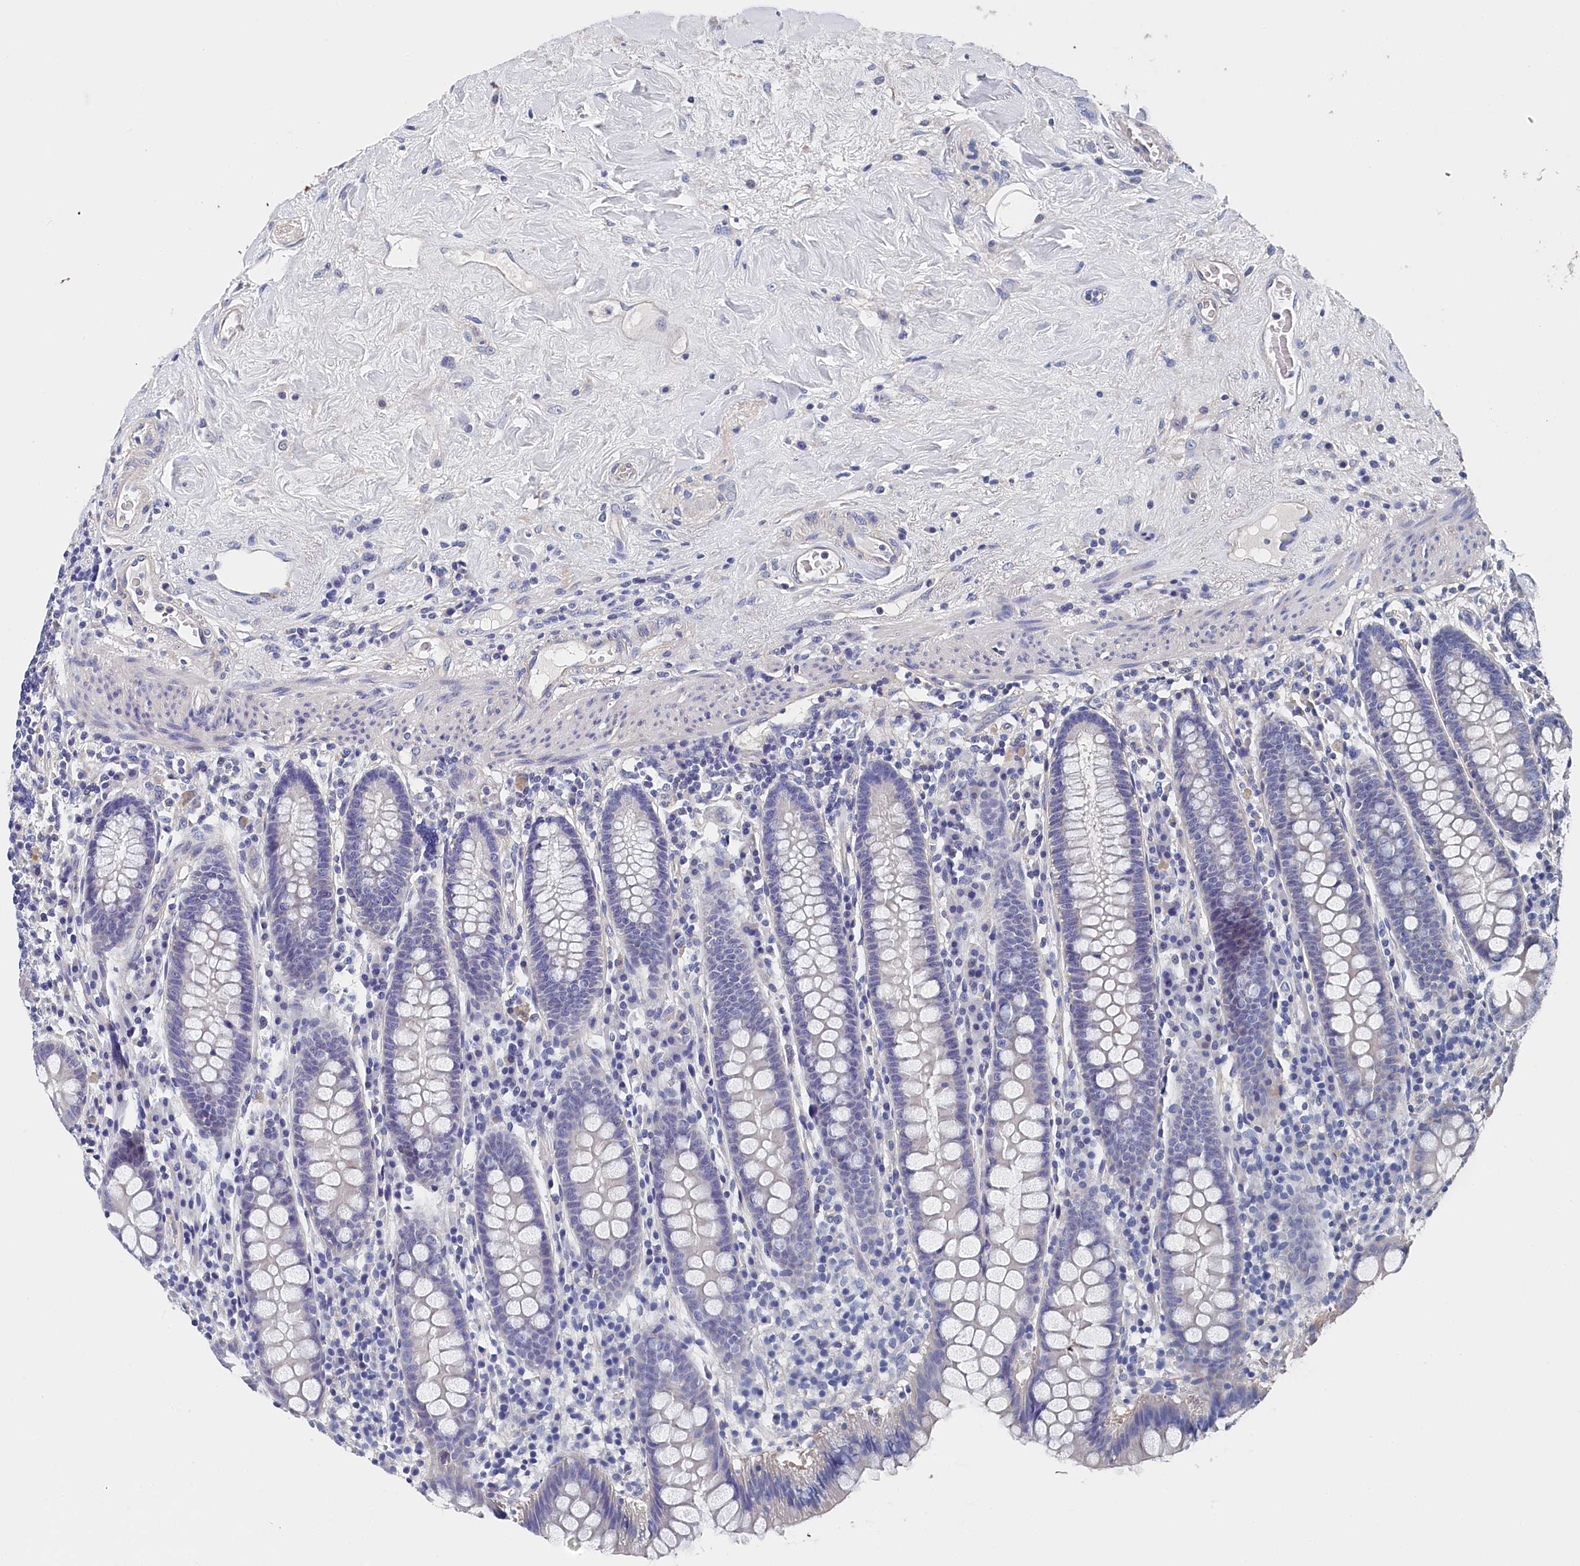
{"staining": {"intensity": "negative", "quantity": "none", "location": "none"}, "tissue": "colon", "cell_type": "Endothelial cells", "image_type": "normal", "snomed": [{"axis": "morphology", "description": "Normal tissue, NOS"}, {"axis": "topography", "description": "Colon"}], "caption": "DAB immunohistochemical staining of normal colon shows no significant expression in endothelial cells.", "gene": "BHMT", "patient": {"sex": "female", "age": 79}}